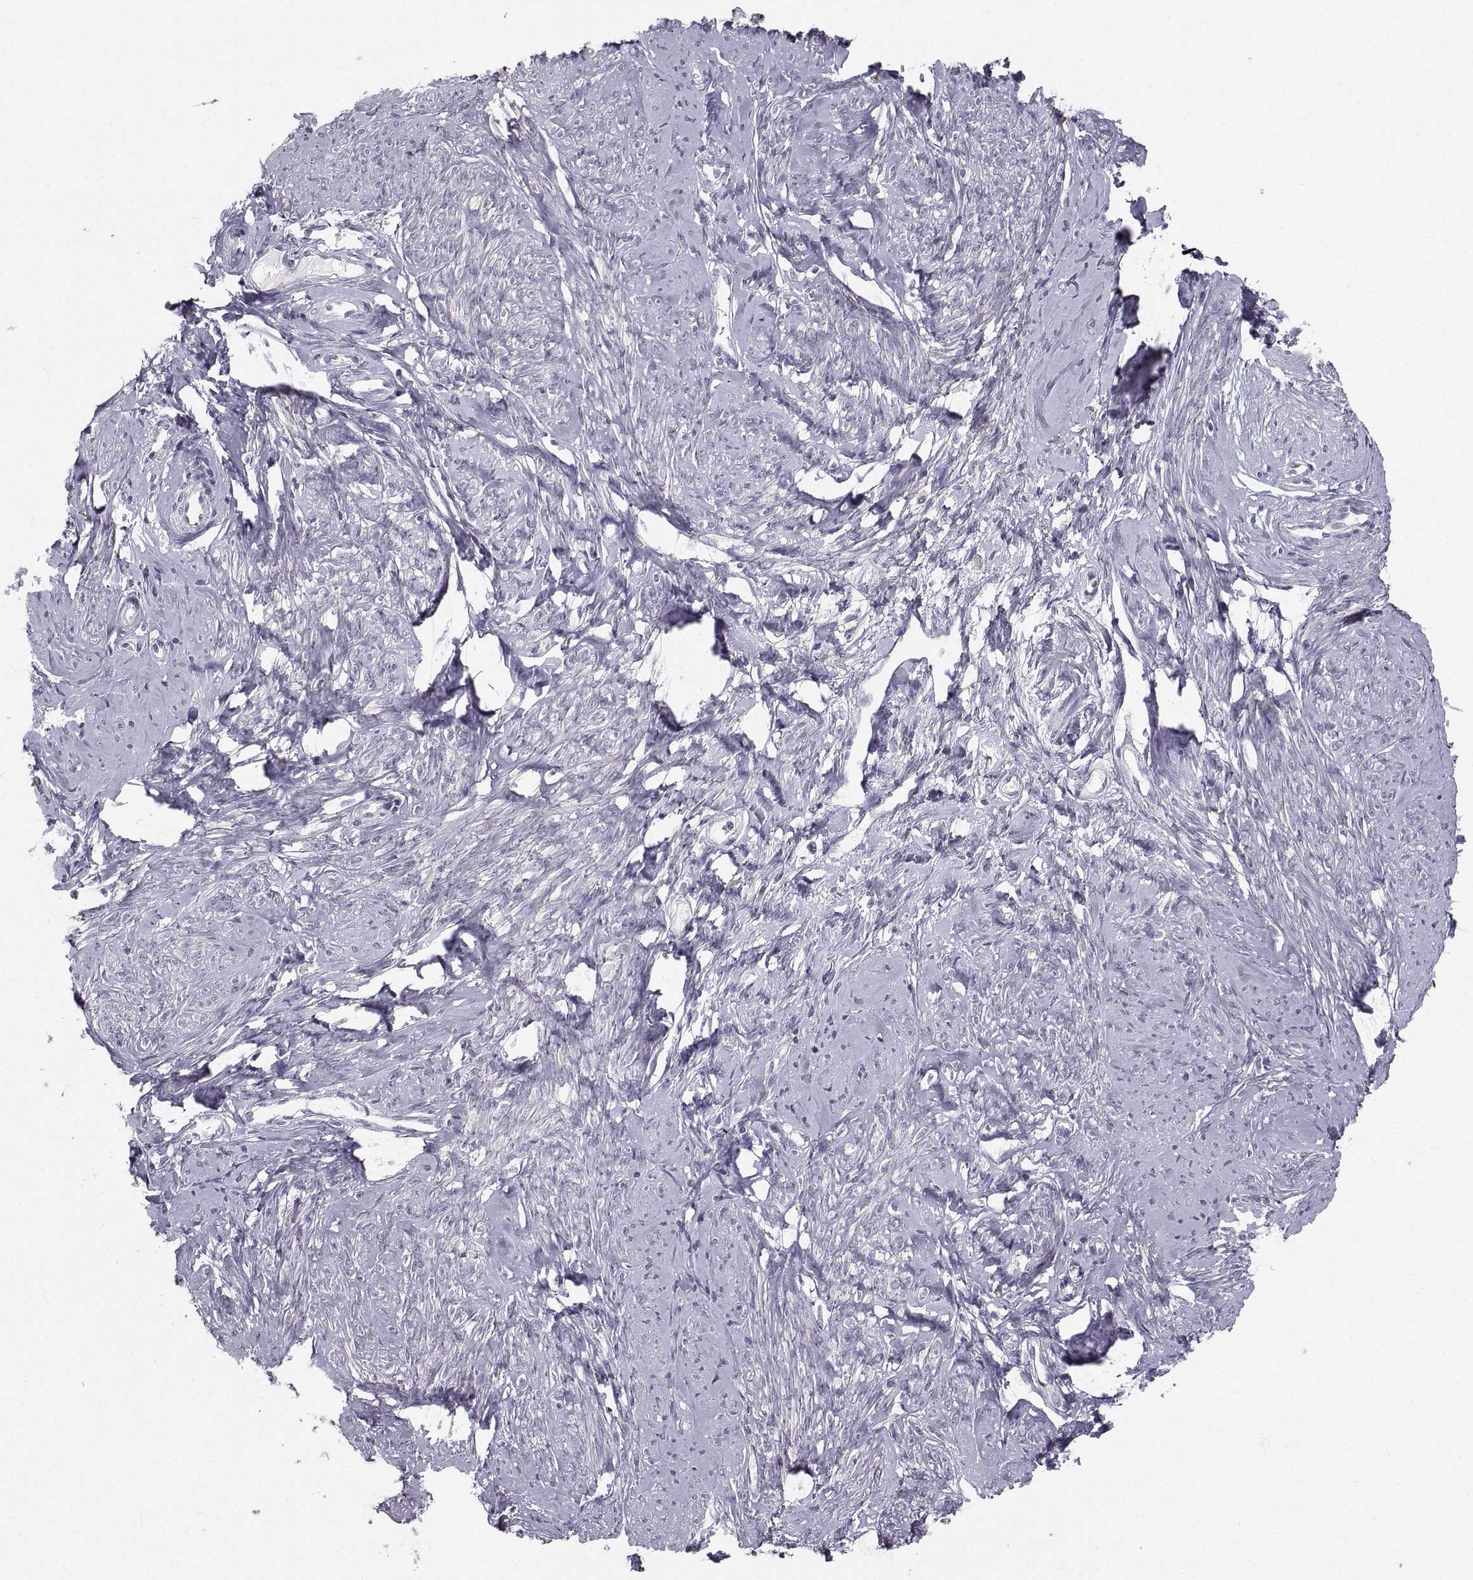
{"staining": {"intensity": "negative", "quantity": "none", "location": "none"}, "tissue": "smooth muscle", "cell_type": "Smooth muscle cells", "image_type": "normal", "snomed": [{"axis": "morphology", "description": "Normal tissue, NOS"}, {"axis": "topography", "description": "Smooth muscle"}], "caption": "Immunohistochemistry image of normal smooth muscle: human smooth muscle stained with DAB (3,3'-diaminobenzidine) displays no significant protein expression in smooth muscle cells. (Stains: DAB (3,3'-diaminobenzidine) immunohistochemistry with hematoxylin counter stain, Microscopy: brightfield microscopy at high magnification).", "gene": "ZNF185", "patient": {"sex": "female", "age": 48}}